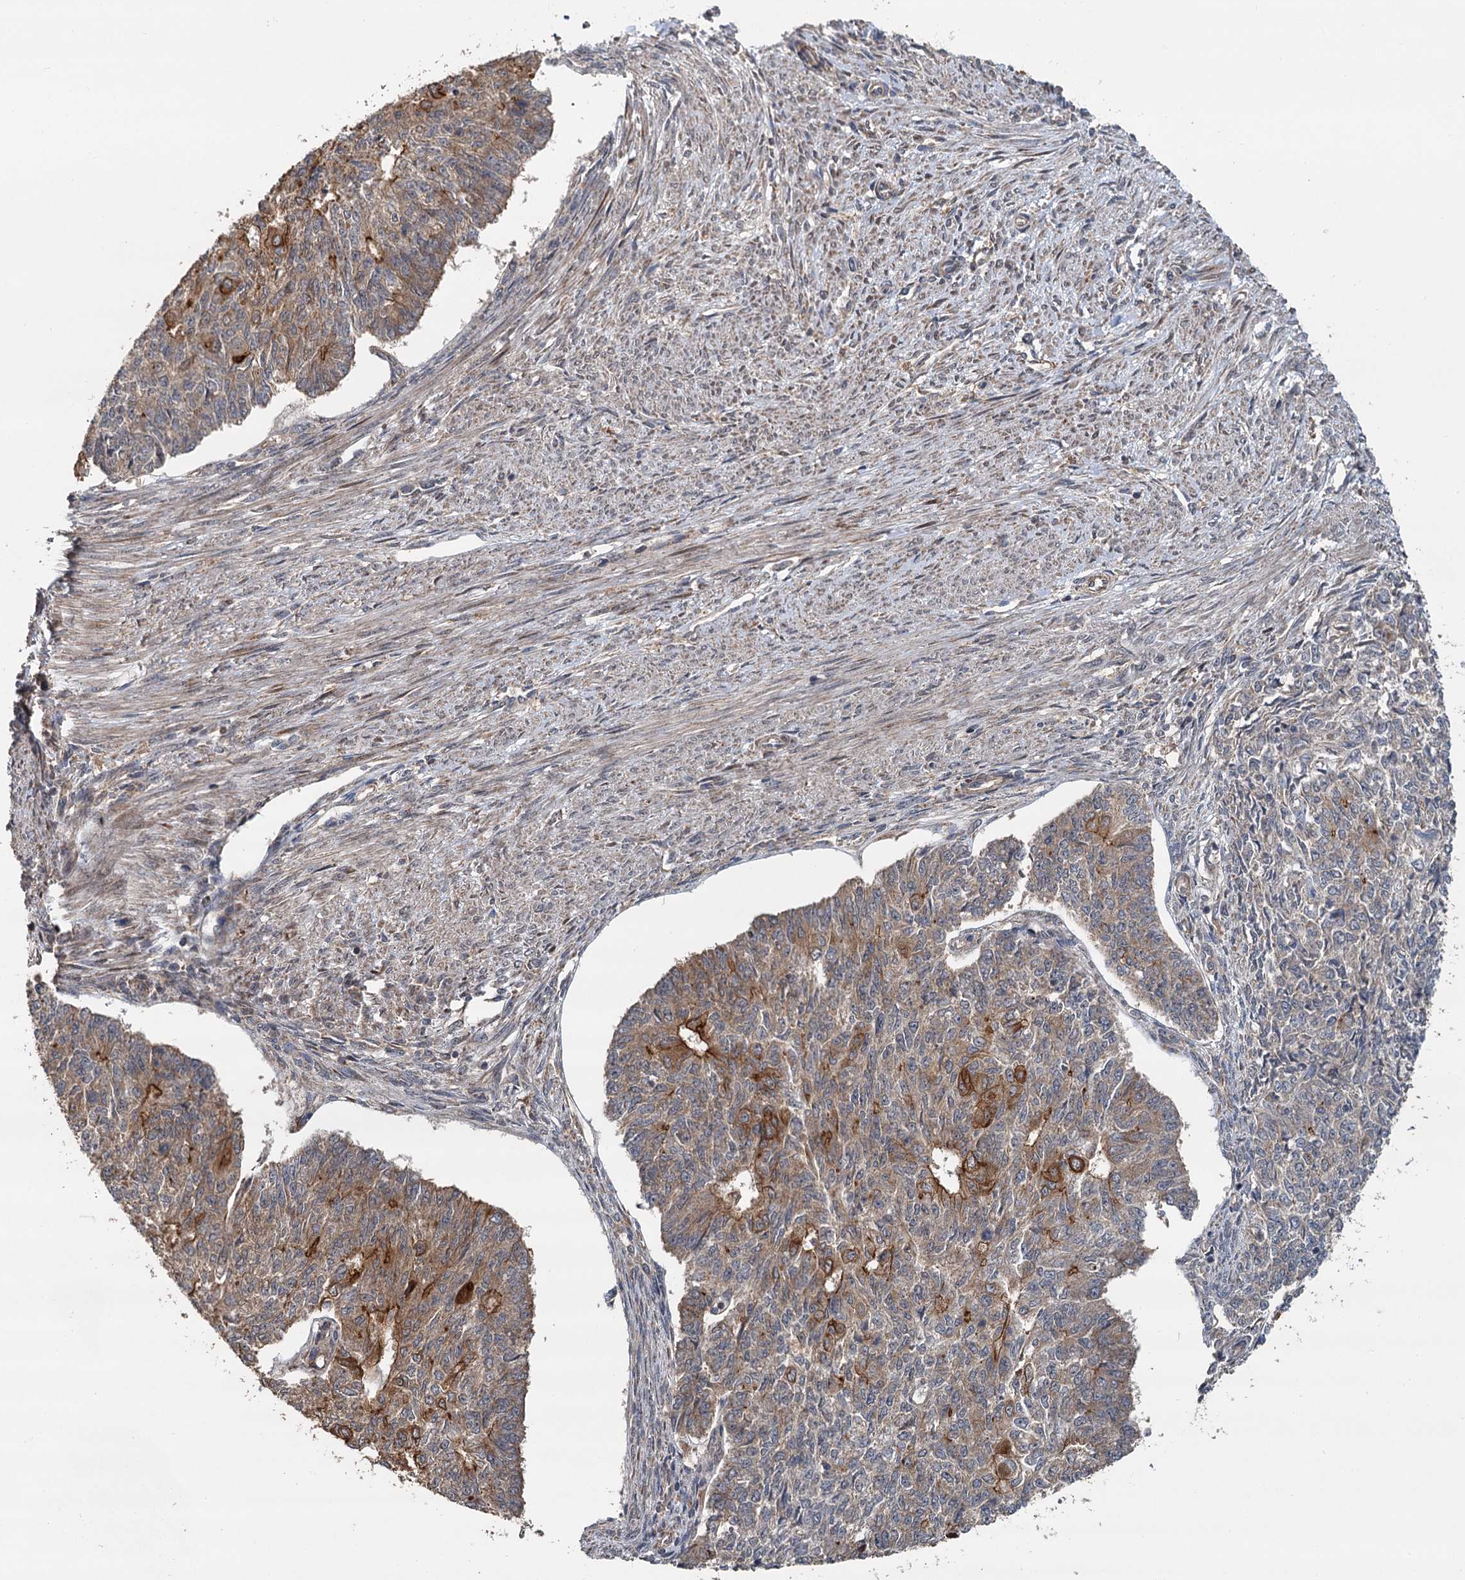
{"staining": {"intensity": "strong", "quantity": "25%-75%", "location": "cytoplasmic/membranous"}, "tissue": "endometrial cancer", "cell_type": "Tumor cells", "image_type": "cancer", "snomed": [{"axis": "morphology", "description": "Adenocarcinoma, NOS"}, {"axis": "topography", "description": "Endometrium"}], "caption": "Immunohistochemical staining of human endometrial cancer reveals strong cytoplasmic/membranous protein staining in about 25%-75% of tumor cells.", "gene": "LRRK2", "patient": {"sex": "female", "age": 32}}